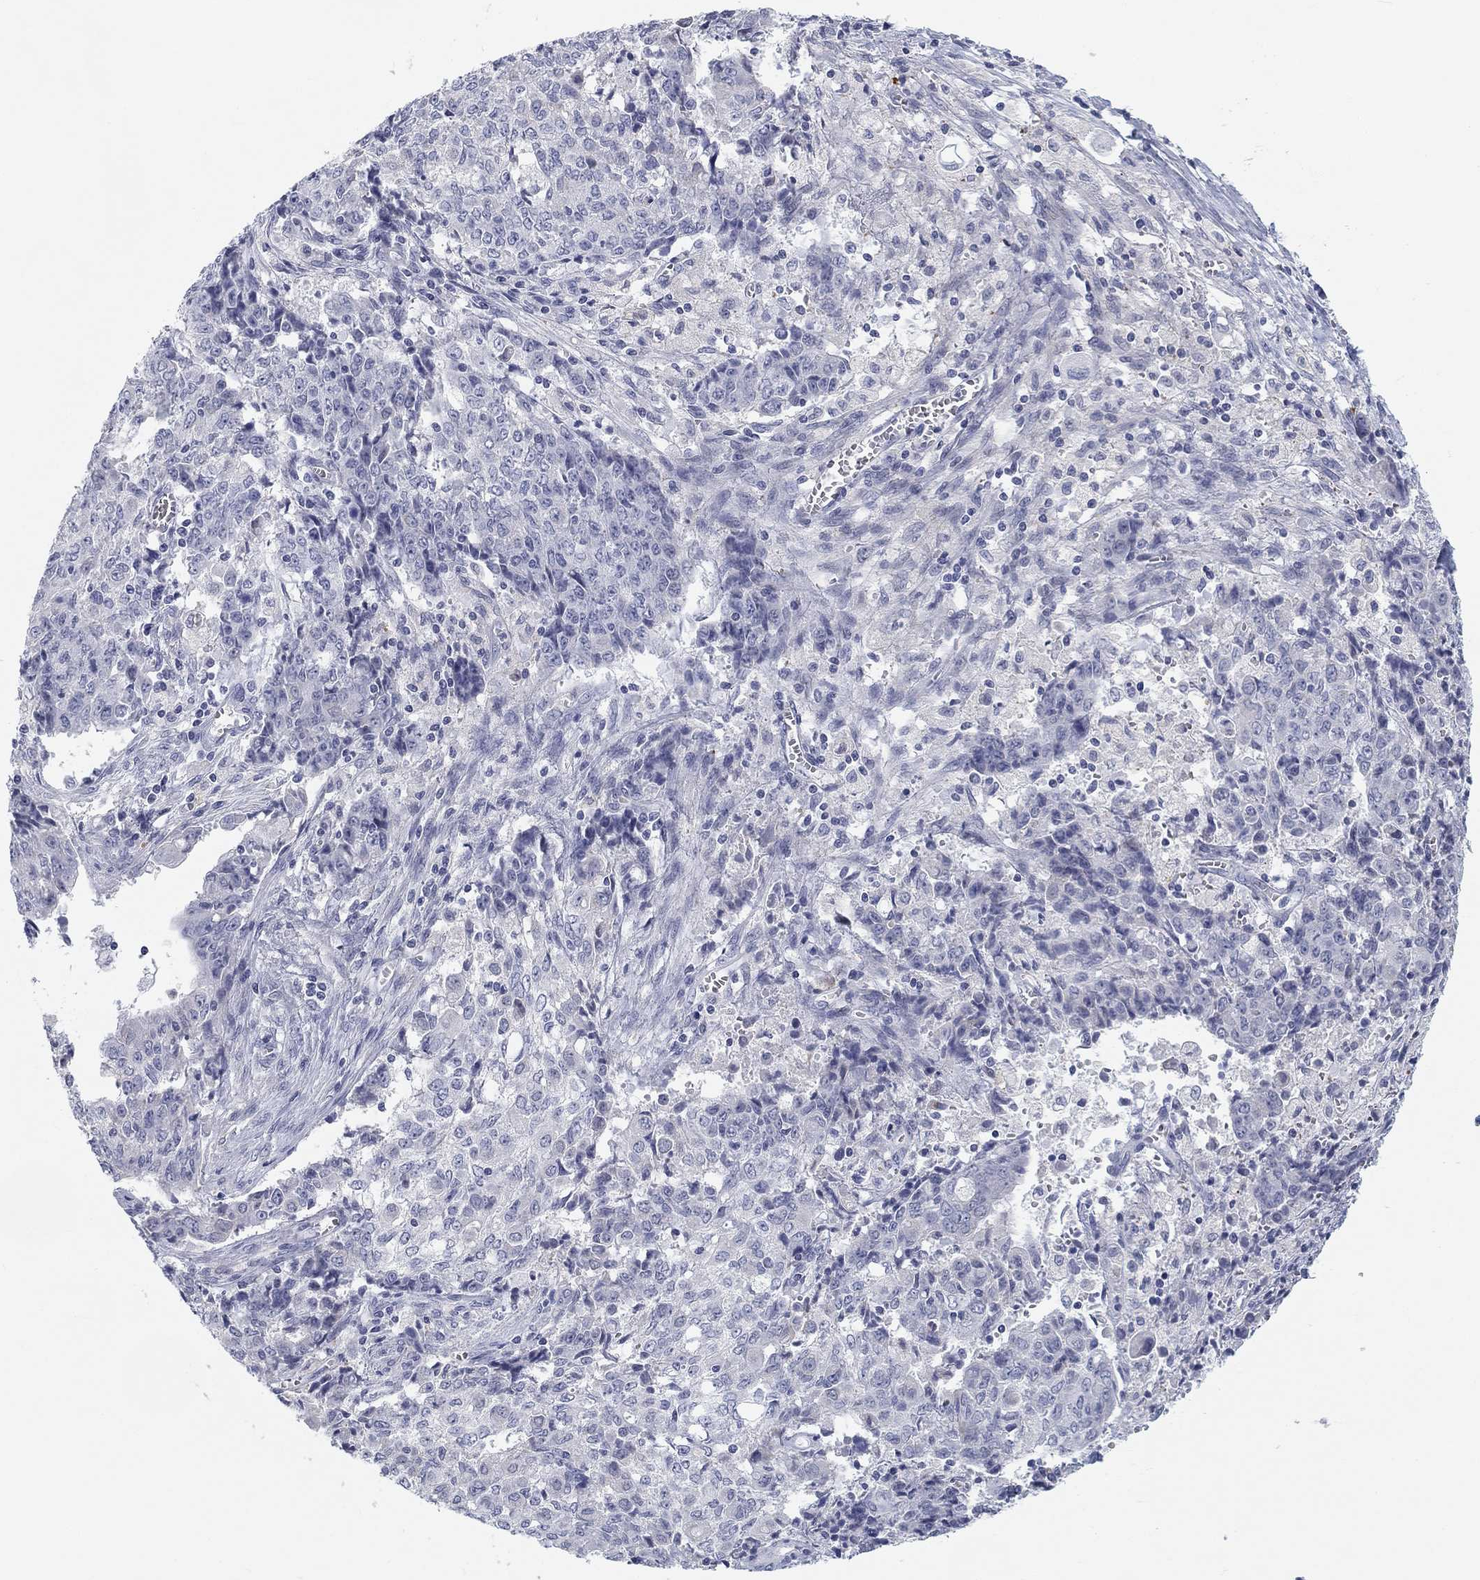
{"staining": {"intensity": "negative", "quantity": "none", "location": "none"}, "tissue": "ovarian cancer", "cell_type": "Tumor cells", "image_type": "cancer", "snomed": [{"axis": "morphology", "description": "Carcinoma, endometroid"}, {"axis": "topography", "description": "Ovary"}], "caption": "This micrograph is of ovarian cancer stained with IHC to label a protein in brown with the nuclei are counter-stained blue. There is no positivity in tumor cells.", "gene": "CALB1", "patient": {"sex": "female", "age": 42}}